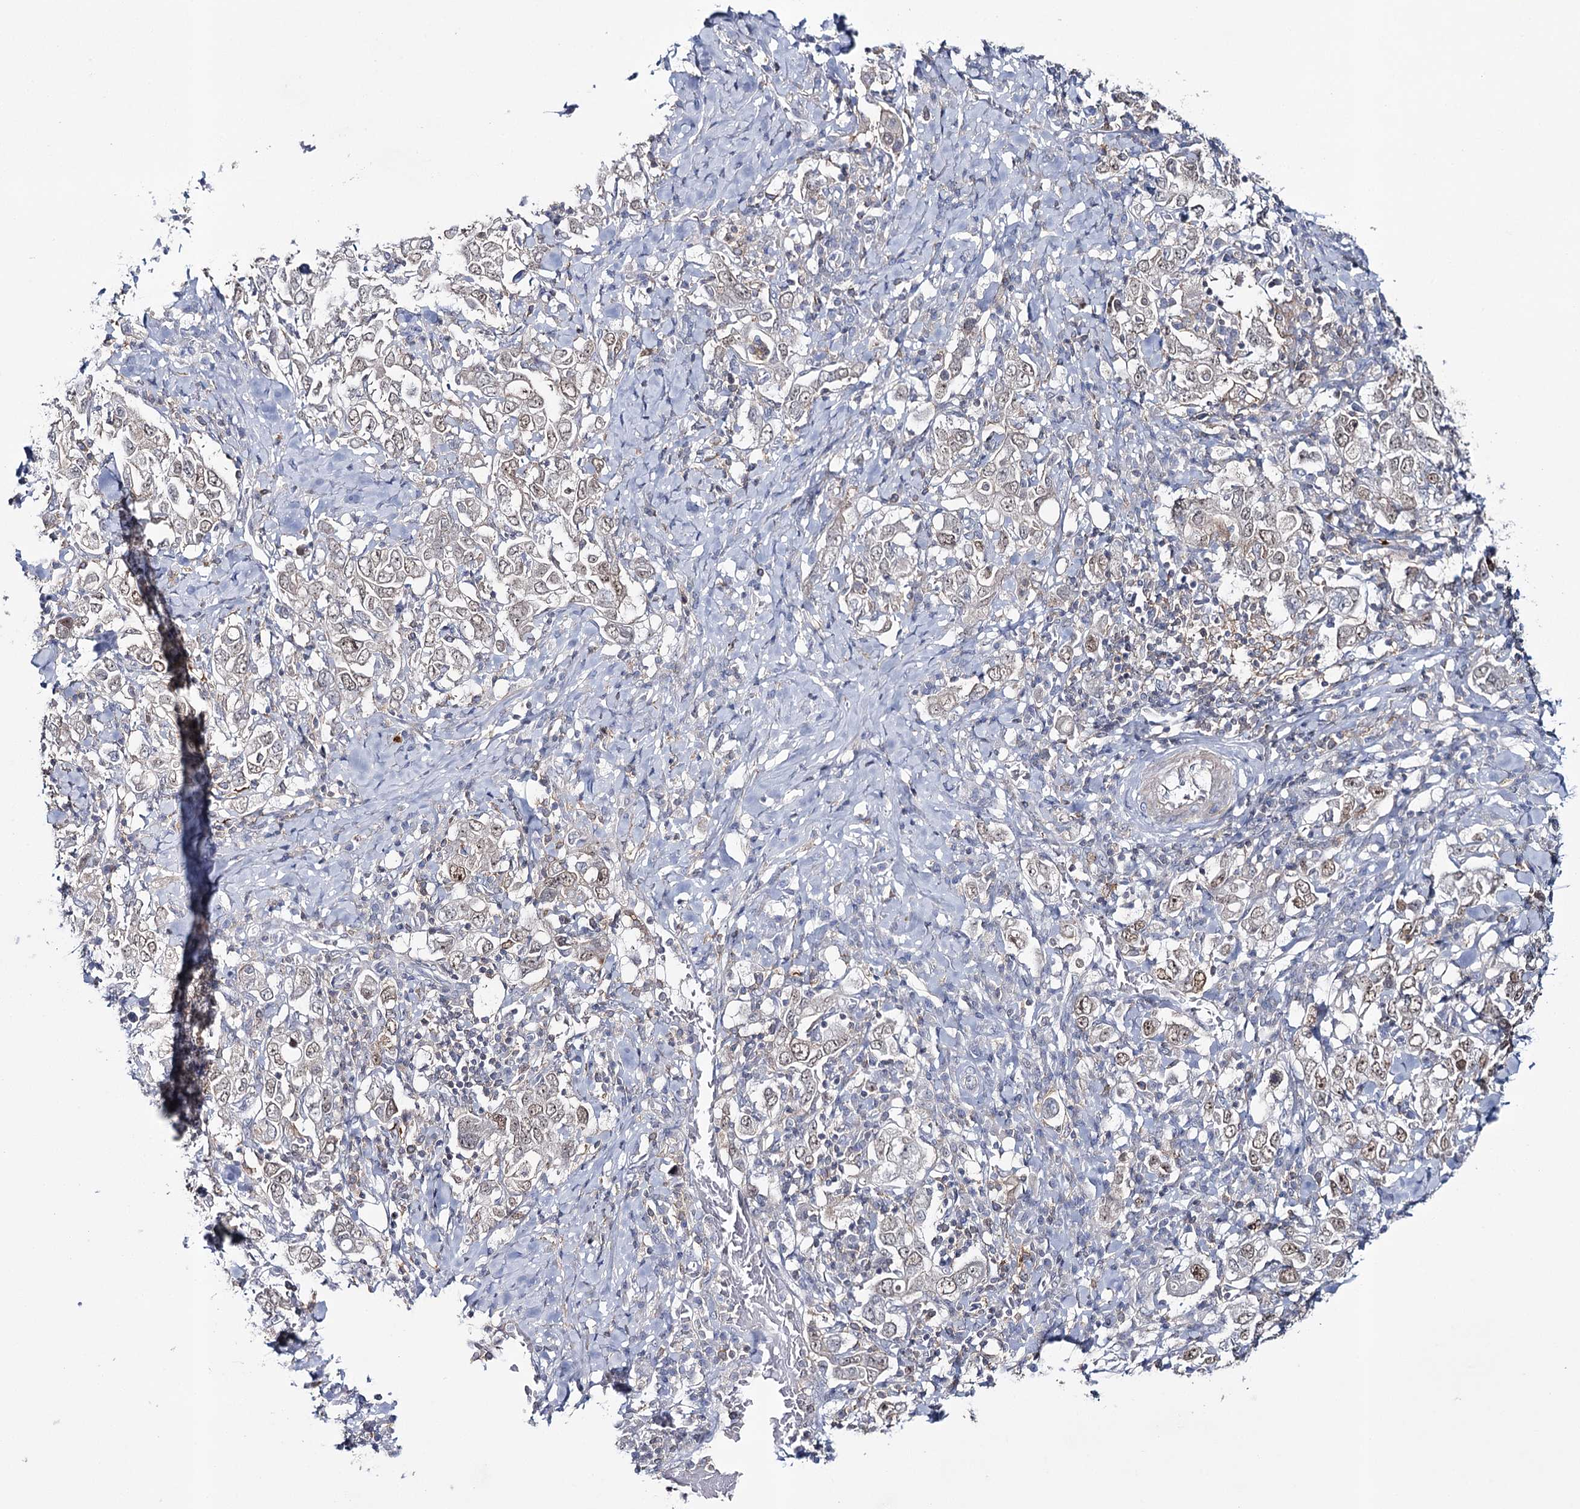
{"staining": {"intensity": "weak", "quantity": "<25%", "location": "nuclear"}, "tissue": "stomach cancer", "cell_type": "Tumor cells", "image_type": "cancer", "snomed": [{"axis": "morphology", "description": "Adenocarcinoma, NOS"}, {"axis": "topography", "description": "Stomach, upper"}], "caption": "A micrograph of human stomach cancer is negative for staining in tumor cells. (Brightfield microscopy of DAB (3,3'-diaminobenzidine) immunohistochemistry at high magnification).", "gene": "ZC3H8", "patient": {"sex": "male", "age": 62}}